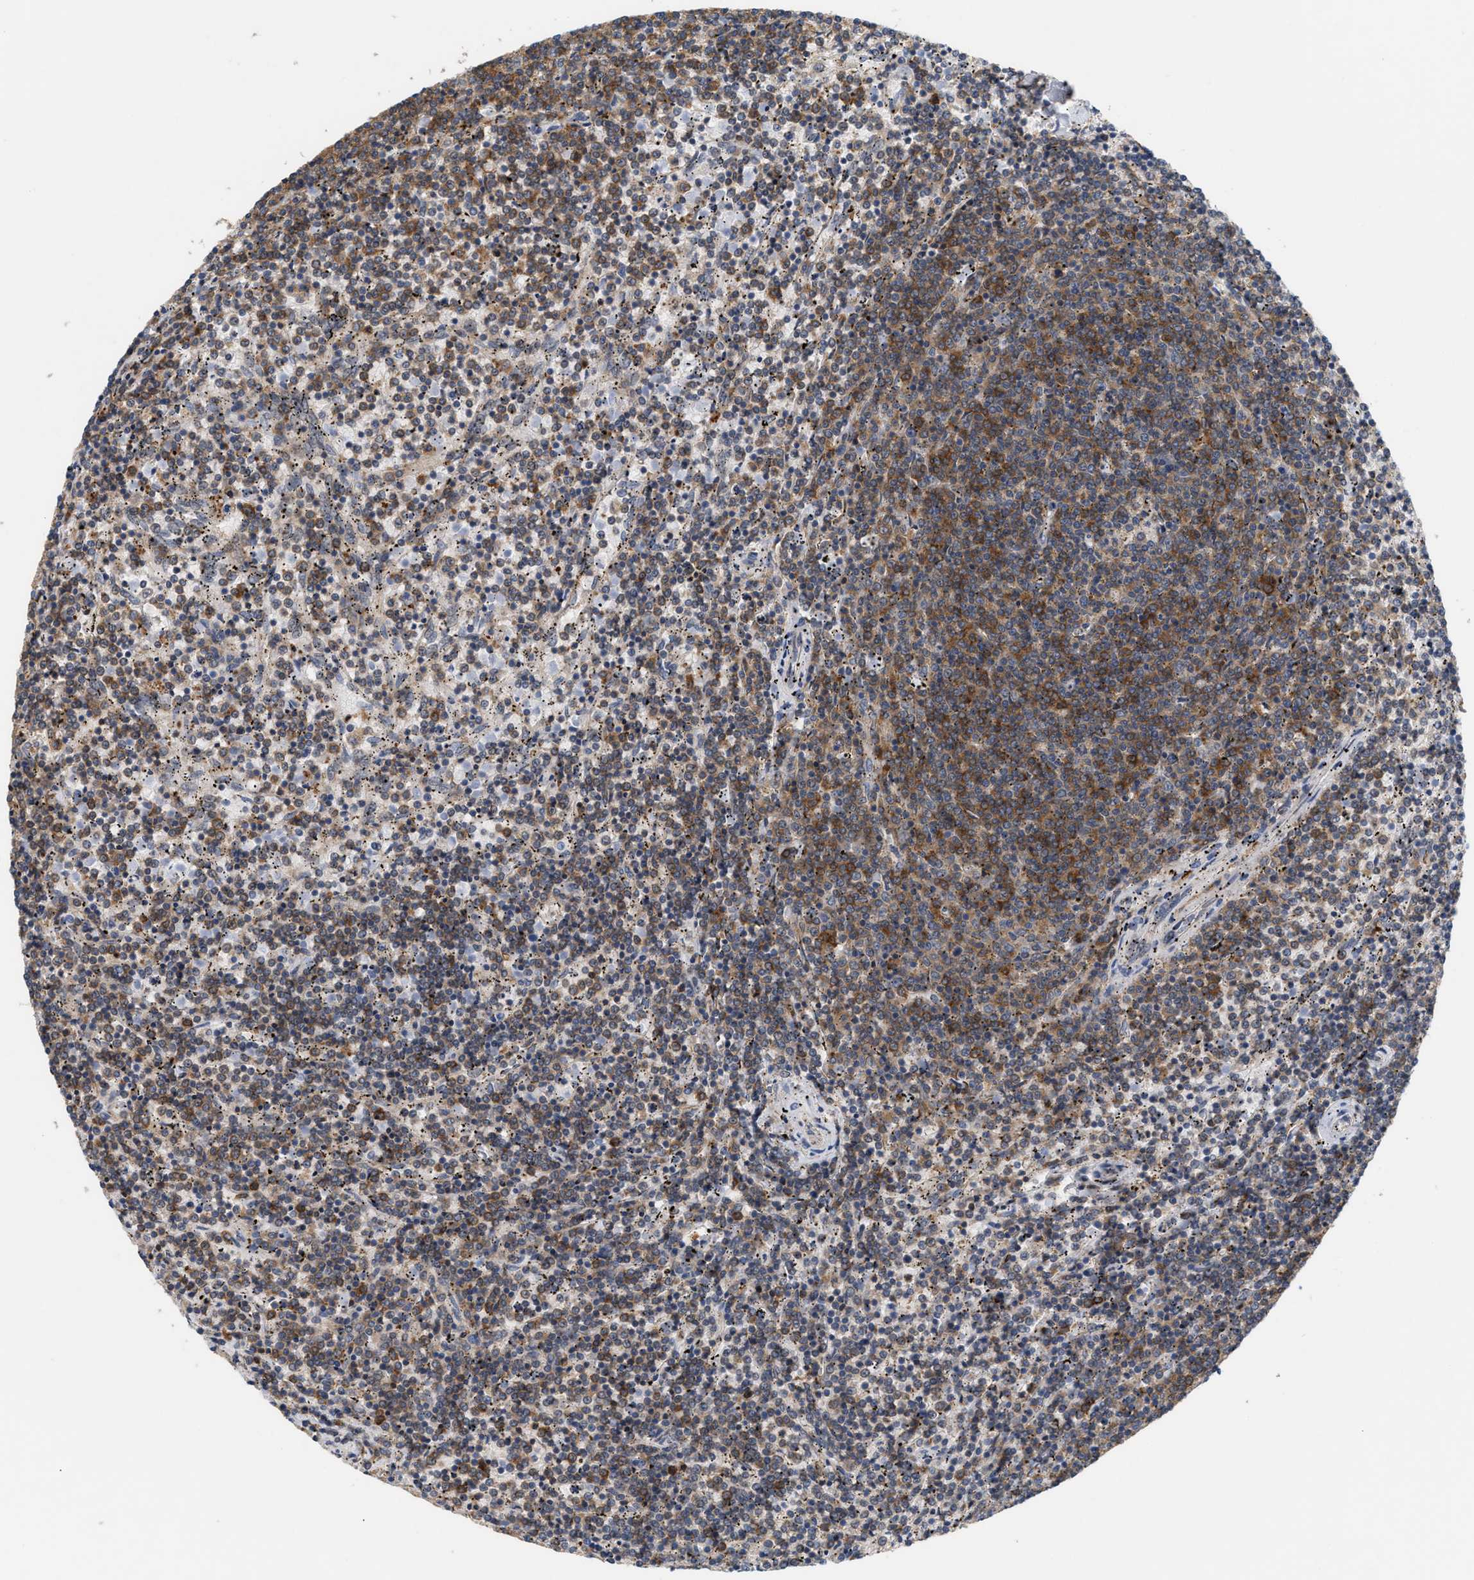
{"staining": {"intensity": "moderate", "quantity": ">75%", "location": "cytoplasmic/membranous"}, "tissue": "lymphoma", "cell_type": "Tumor cells", "image_type": "cancer", "snomed": [{"axis": "morphology", "description": "Malignant lymphoma, non-Hodgkin's type, Low grade"}, {"axis": "topography", "description": "Spleen"}], "caption": "The image reveals immunohistochemical staining of low-grade malignant lymphoma, non-Hodgkin's type. There is moderate cytoplasmic/membranous positivity is appreciated in about >75% of tumor cells. (DAB (3,3'-diaminobenzidine) IHC with brightfield microscopy, high magnification).", "gene": "DBNL", "patient": {"sex": "female", "age": 50}}